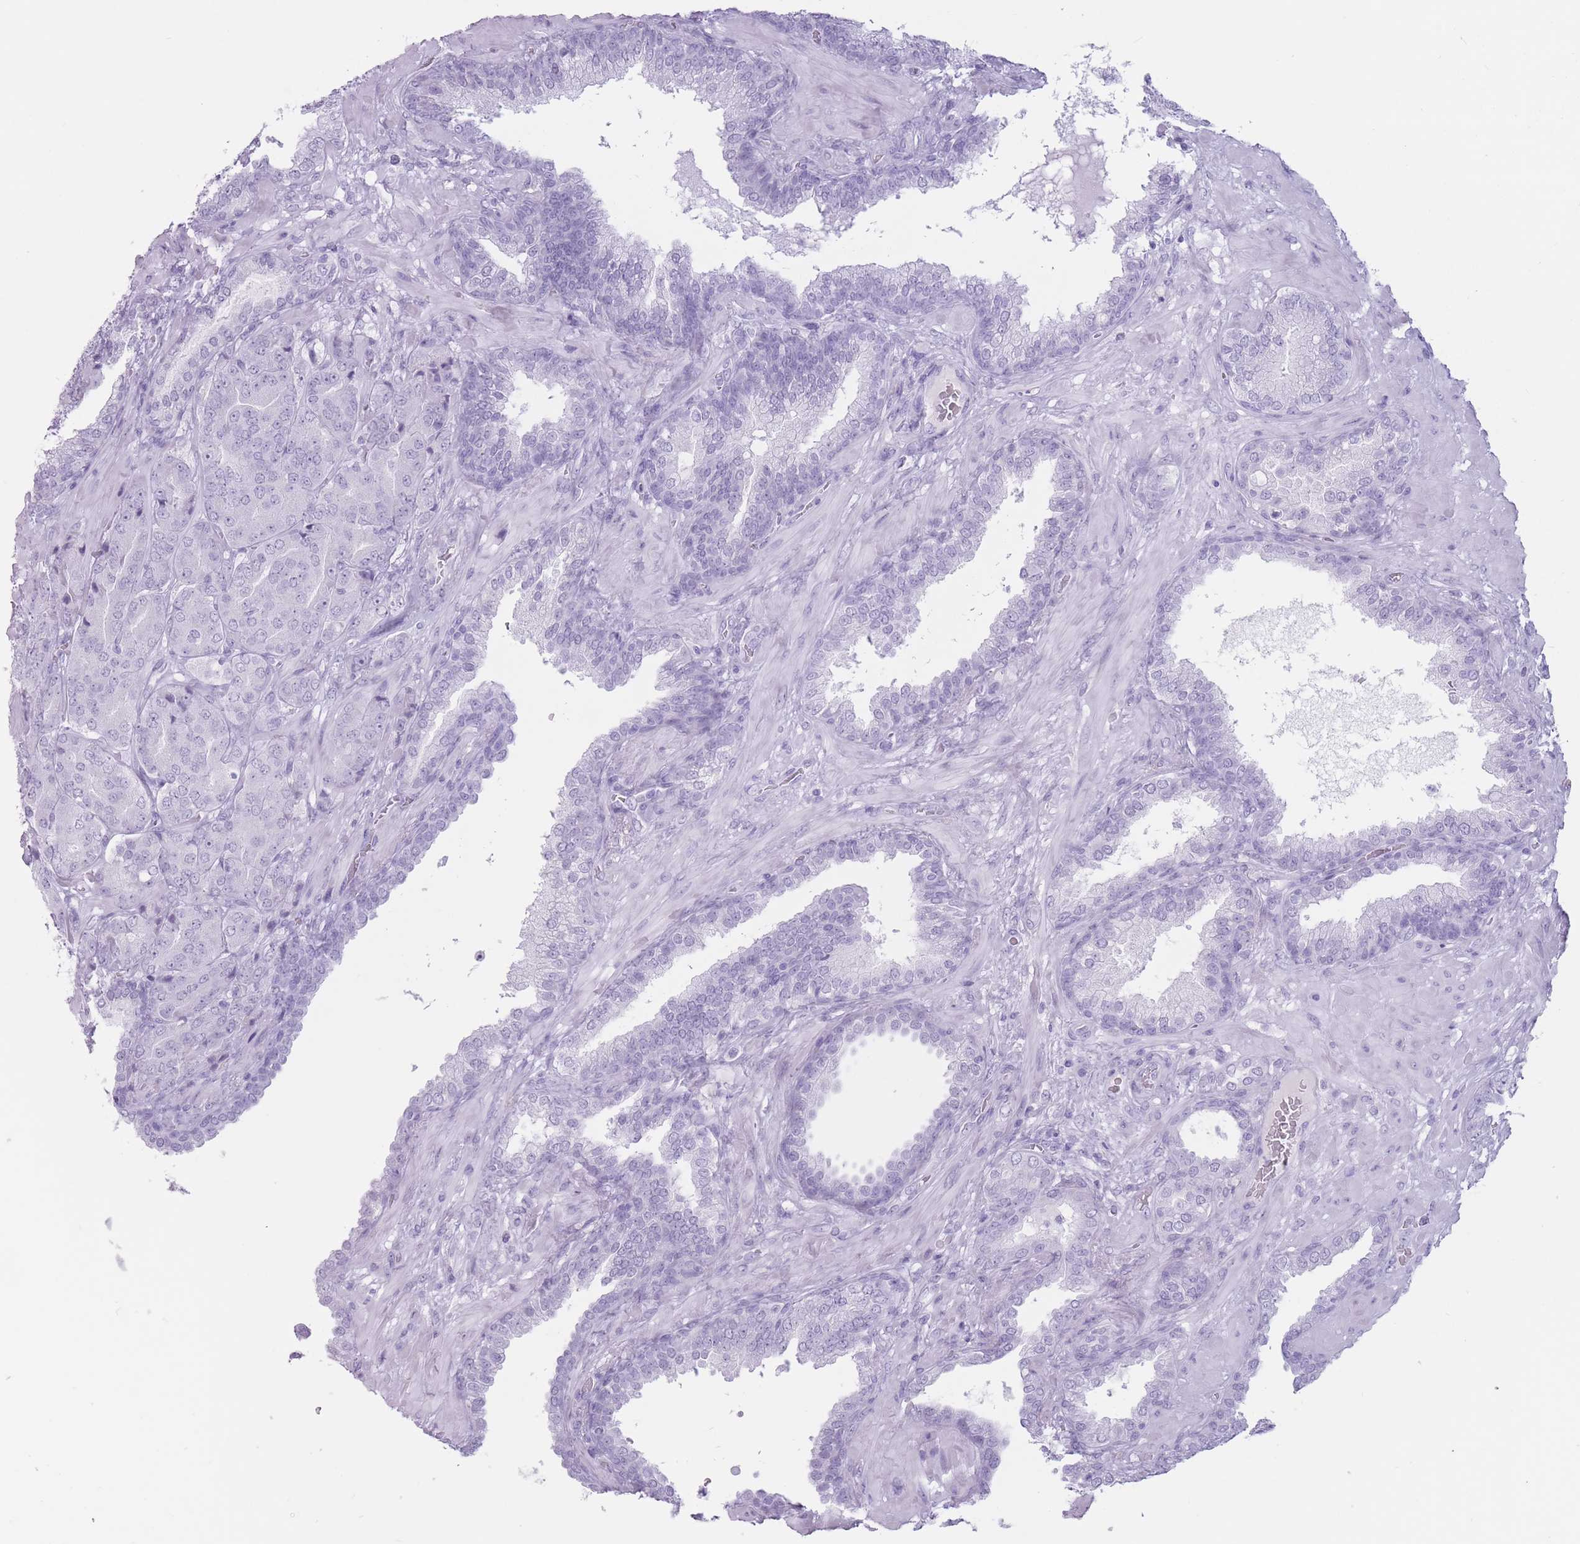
{"staining": {"intensity": "negative", "quantity": "none", "location": "none"}, "tissue": "prostate cancer", "cell_type": "Tumor cells", "image_type": "cancer", "snomed": [{"axis": "morphology", "description": "Adenocarcinoma, High grade"}, {"axis": "topography", "description": "Prostate"}], "caption": "Prostate cancer (adenocarcinoma (high-grade)) was stained to show a protein in brown. There is no significant staining in tumor cells.", "gene": "PNMA3", "patient": {"sex": "male", "age": 63}}